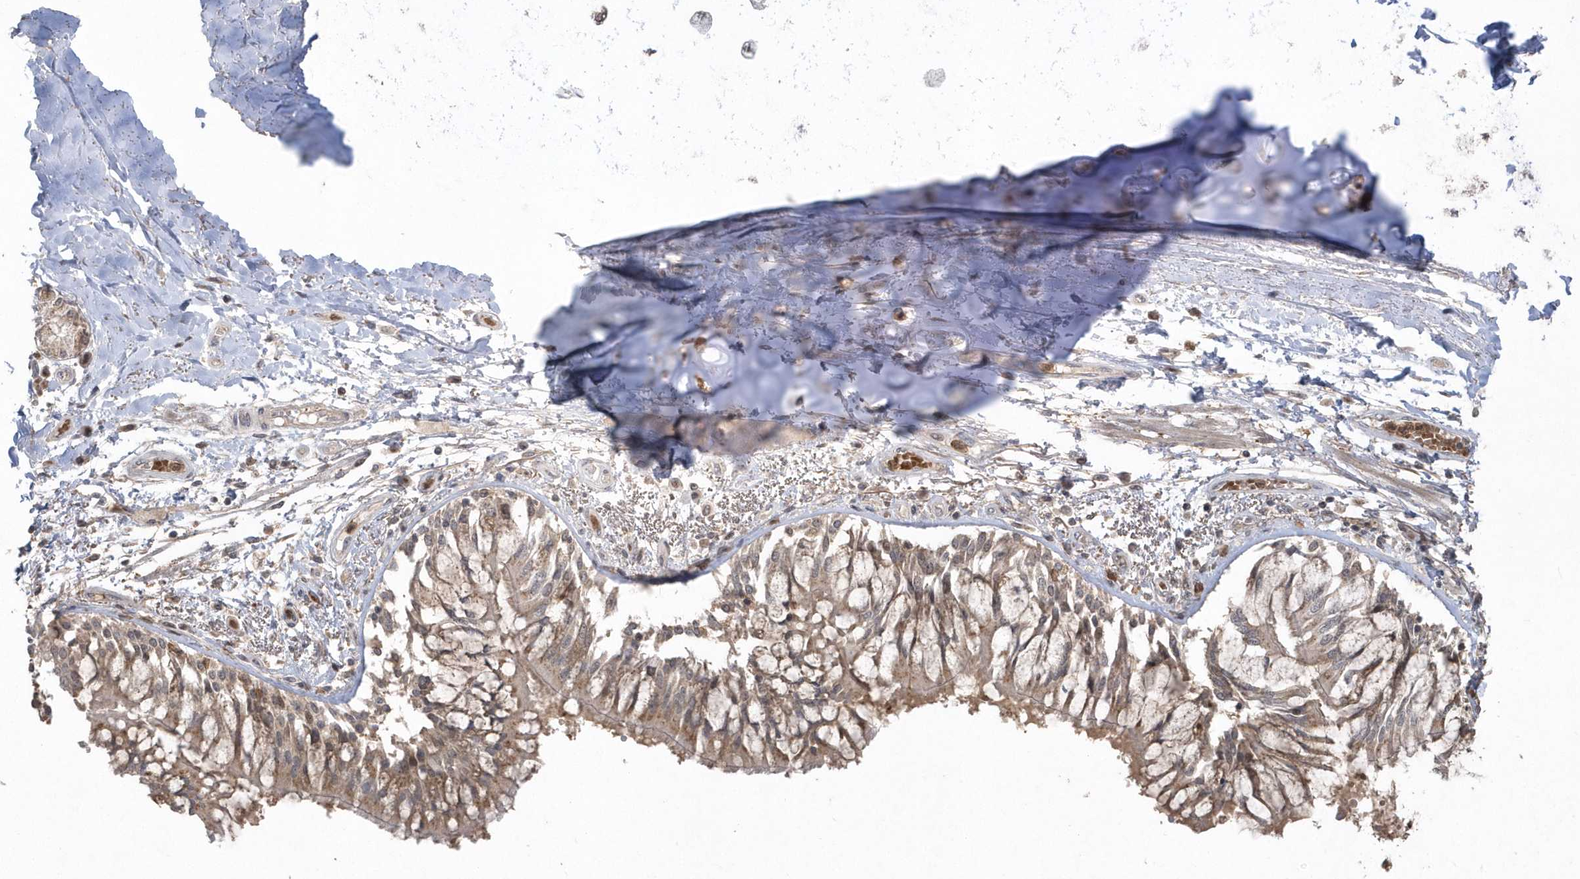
{"staining": {"intensity": "weak", "quantity": "<25%", "location": "cytoplasmic/membranous"}, "tissue": "adipose tissue", "cell_type": "Adipocytes", "image_type": "normal", "snomed": [{"axis": "morphology", "description": "Normal tissue, NOS"}, {"axis": "topography", "description": "Cartilage tissue"}, {"axis": "topography", "description": "Bronchus"}, {"axis": "topography", "description": "Lung"}, {"axis": "topography", "description": "Peripheral nerve tissue"}], "caption": "DAB (3,3'-diaminobenzidine) immunohistochemical staining of normal adipose tissue reveals no significant positivity in adipocytes.", "gene": "GEMIN6", "patient": {"sex": "female", "age": 49}}